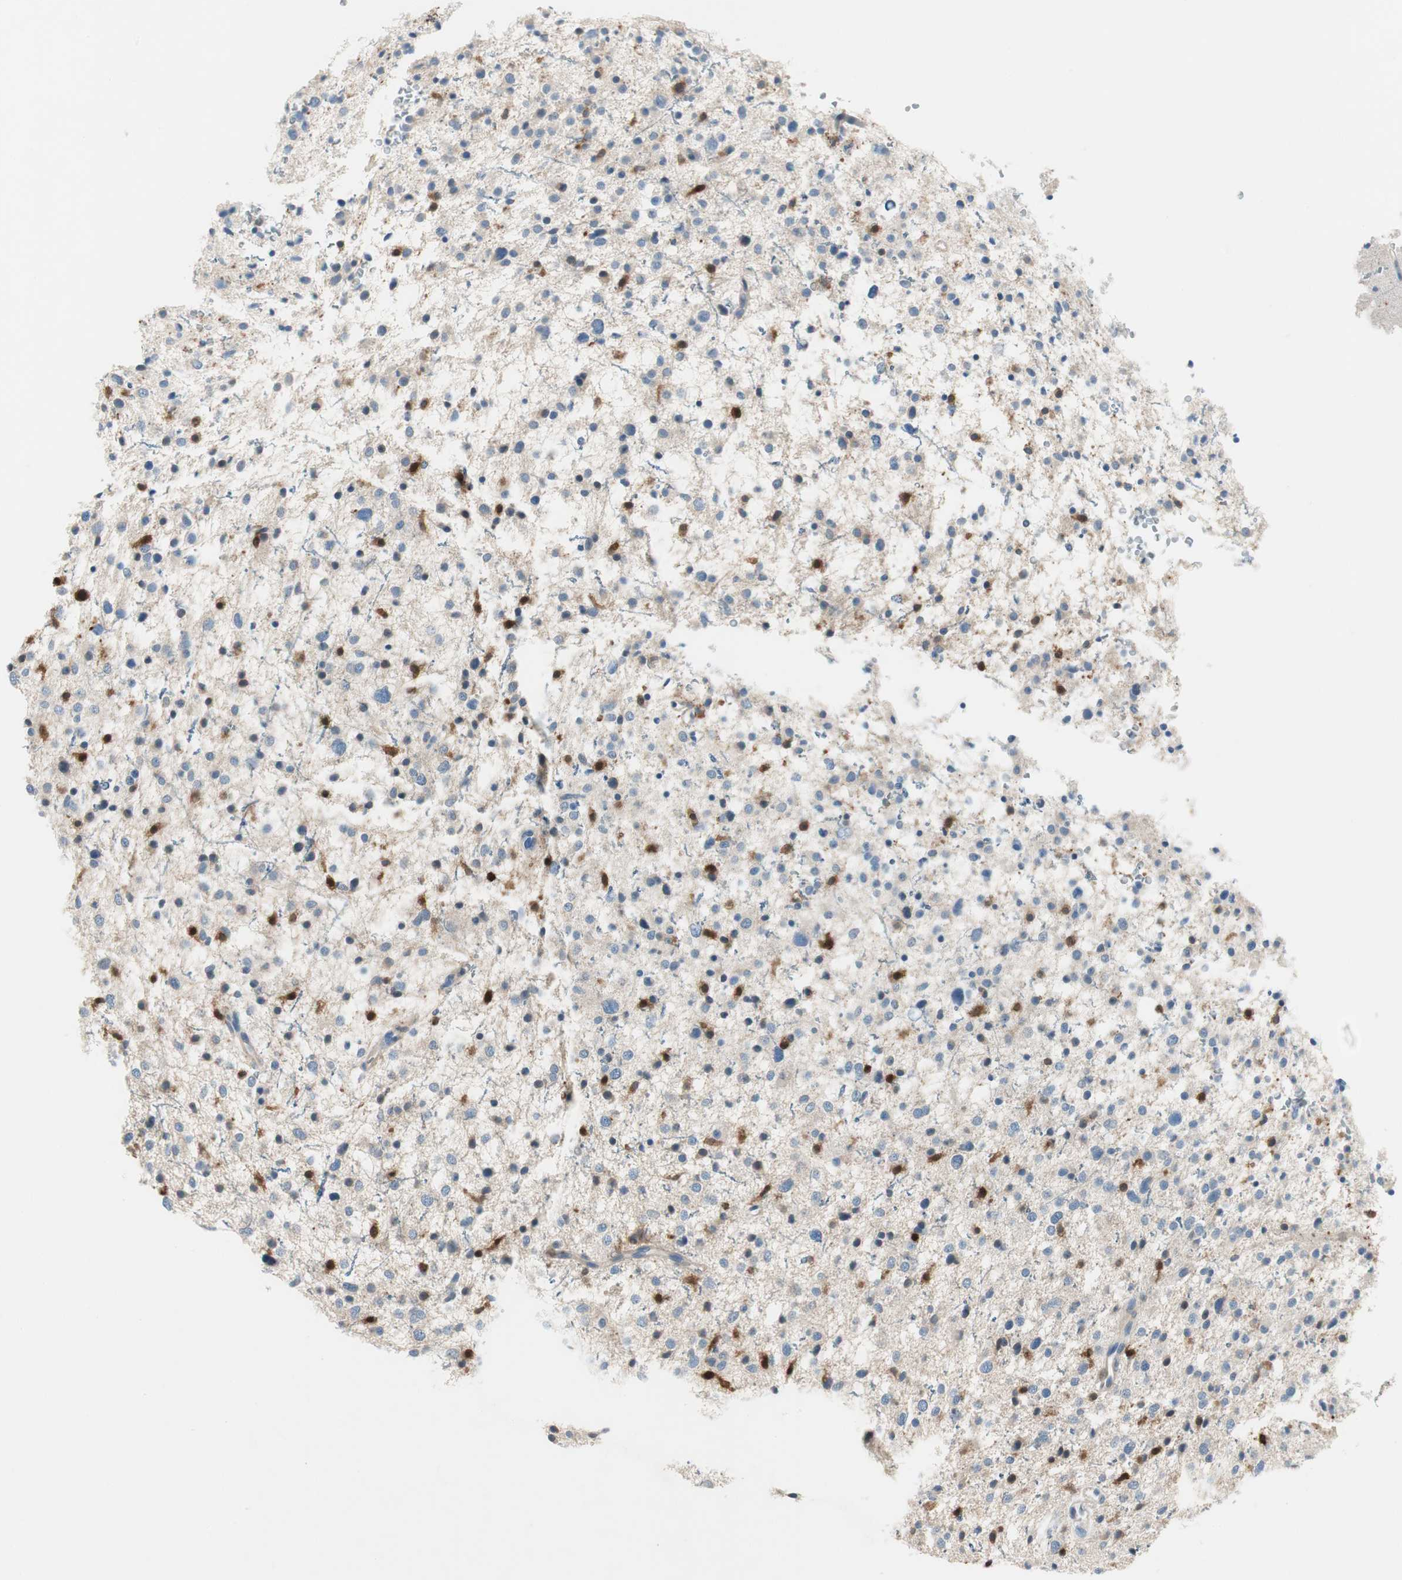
{"staining": {"intensity": "negative", "quantity": "none", "location": "none"}, "tissue": "glioma", "cell_type": "Tumor cells", "image_type": "cancer", "snomed": [{"axis": "morphology", "description": "Glioma, malignant, Low grade"}, {"axis": "topography", "description": "Brain"}], "caption": "Malignant low-grade glioma was stained to show a protein in brown. There is no significant staining in tumor cells.", "gene": "COTL1", "patient": {"sex": "female", "age": 37}}